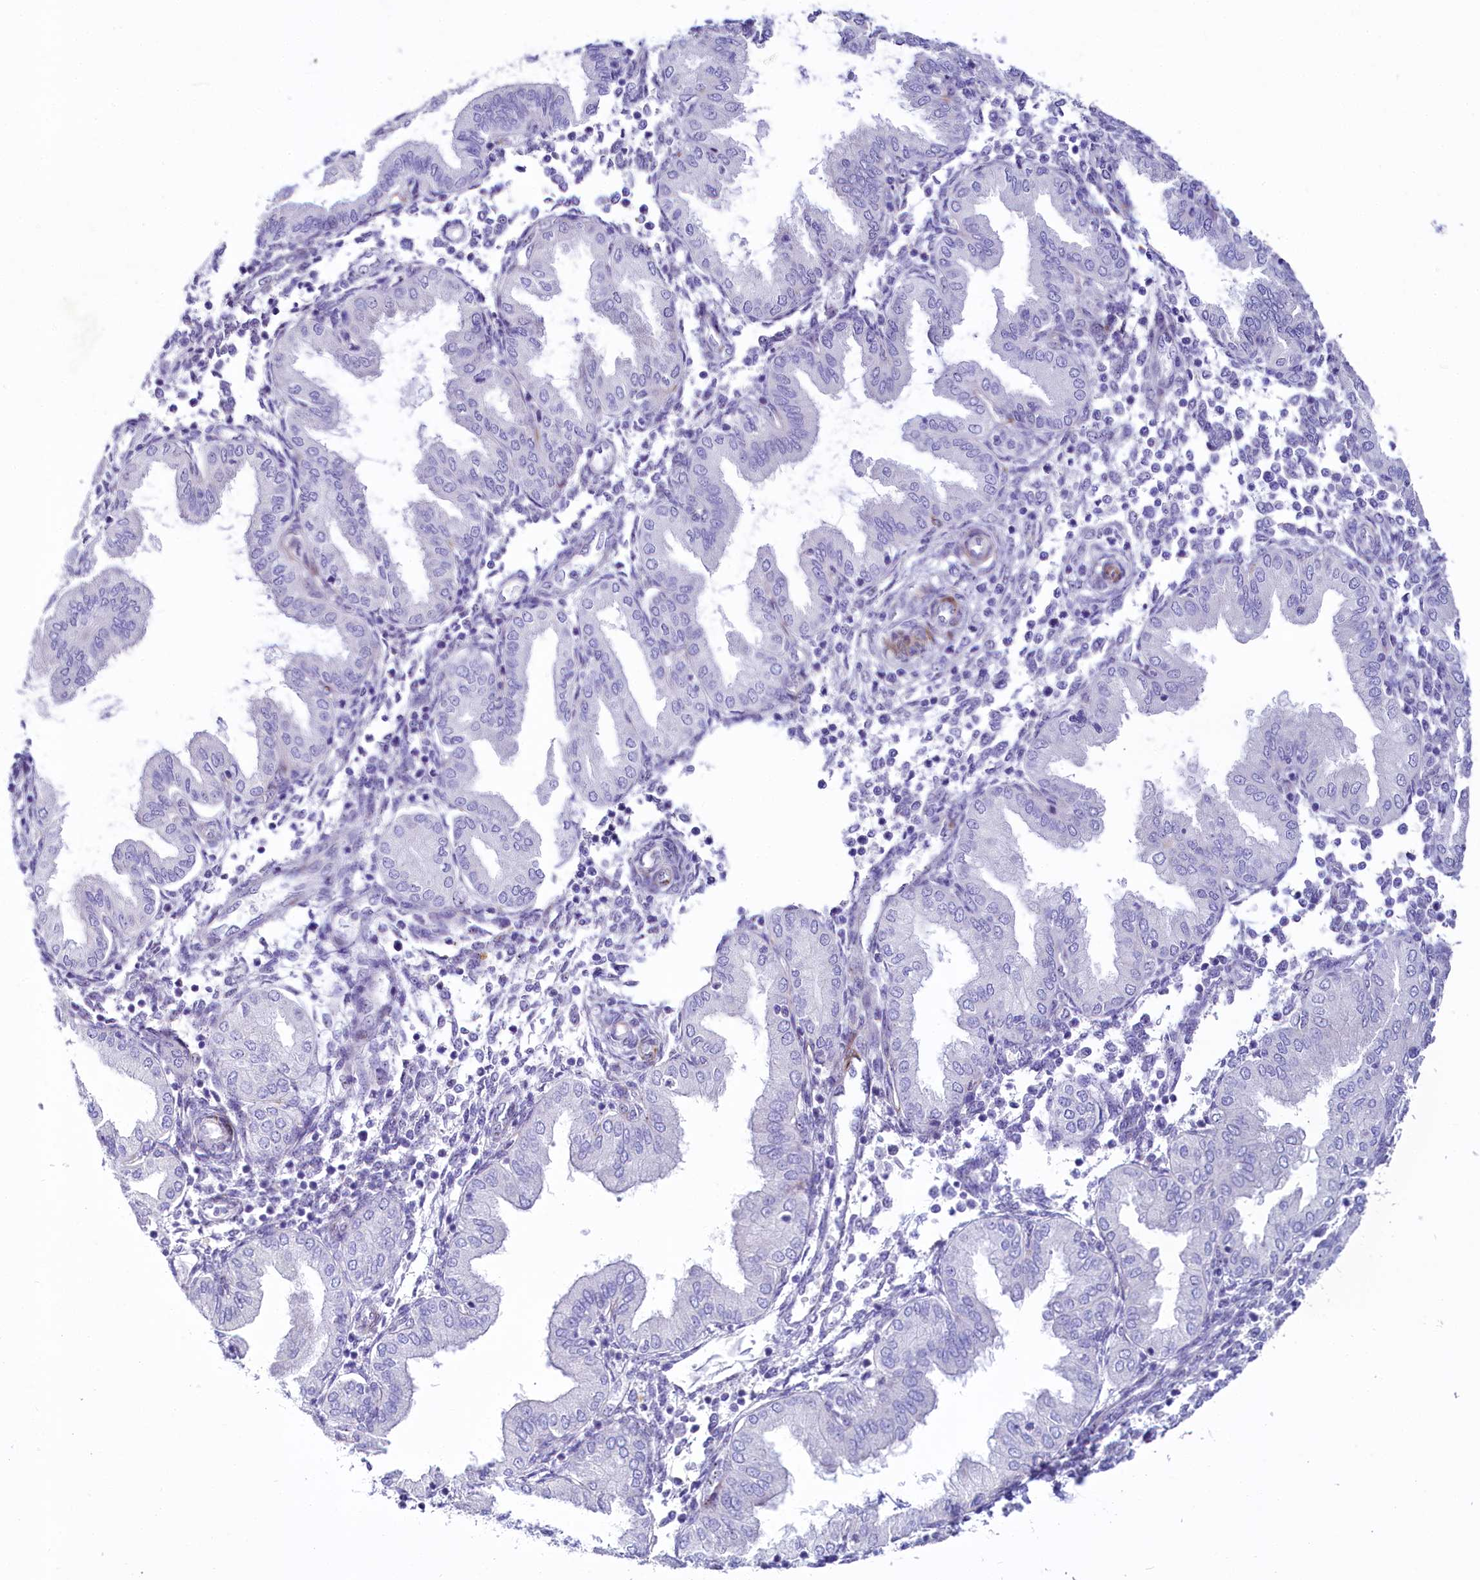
{"staining": {"intensity": "negative", "quantity": "none", "location": "none"}, "tissue": "endometrium", "cell_type": "Cells in endometrial stroma", "image_type": "normal", "snomed": [{"axis": "morphology", "description": "Normal tissue, NOS"}, {"axis": "topography", "description": "Endometrium"}], "caption": "A high-resolution histopathology image shows IHC staining of benign endometrium, which demonstrates no significant staining in cells in endometrial stroma. (DAB IHC with hematoxylin counter stain).", "gene": "SH3TC2", "patient": {"sex": "female", "age": 53}}